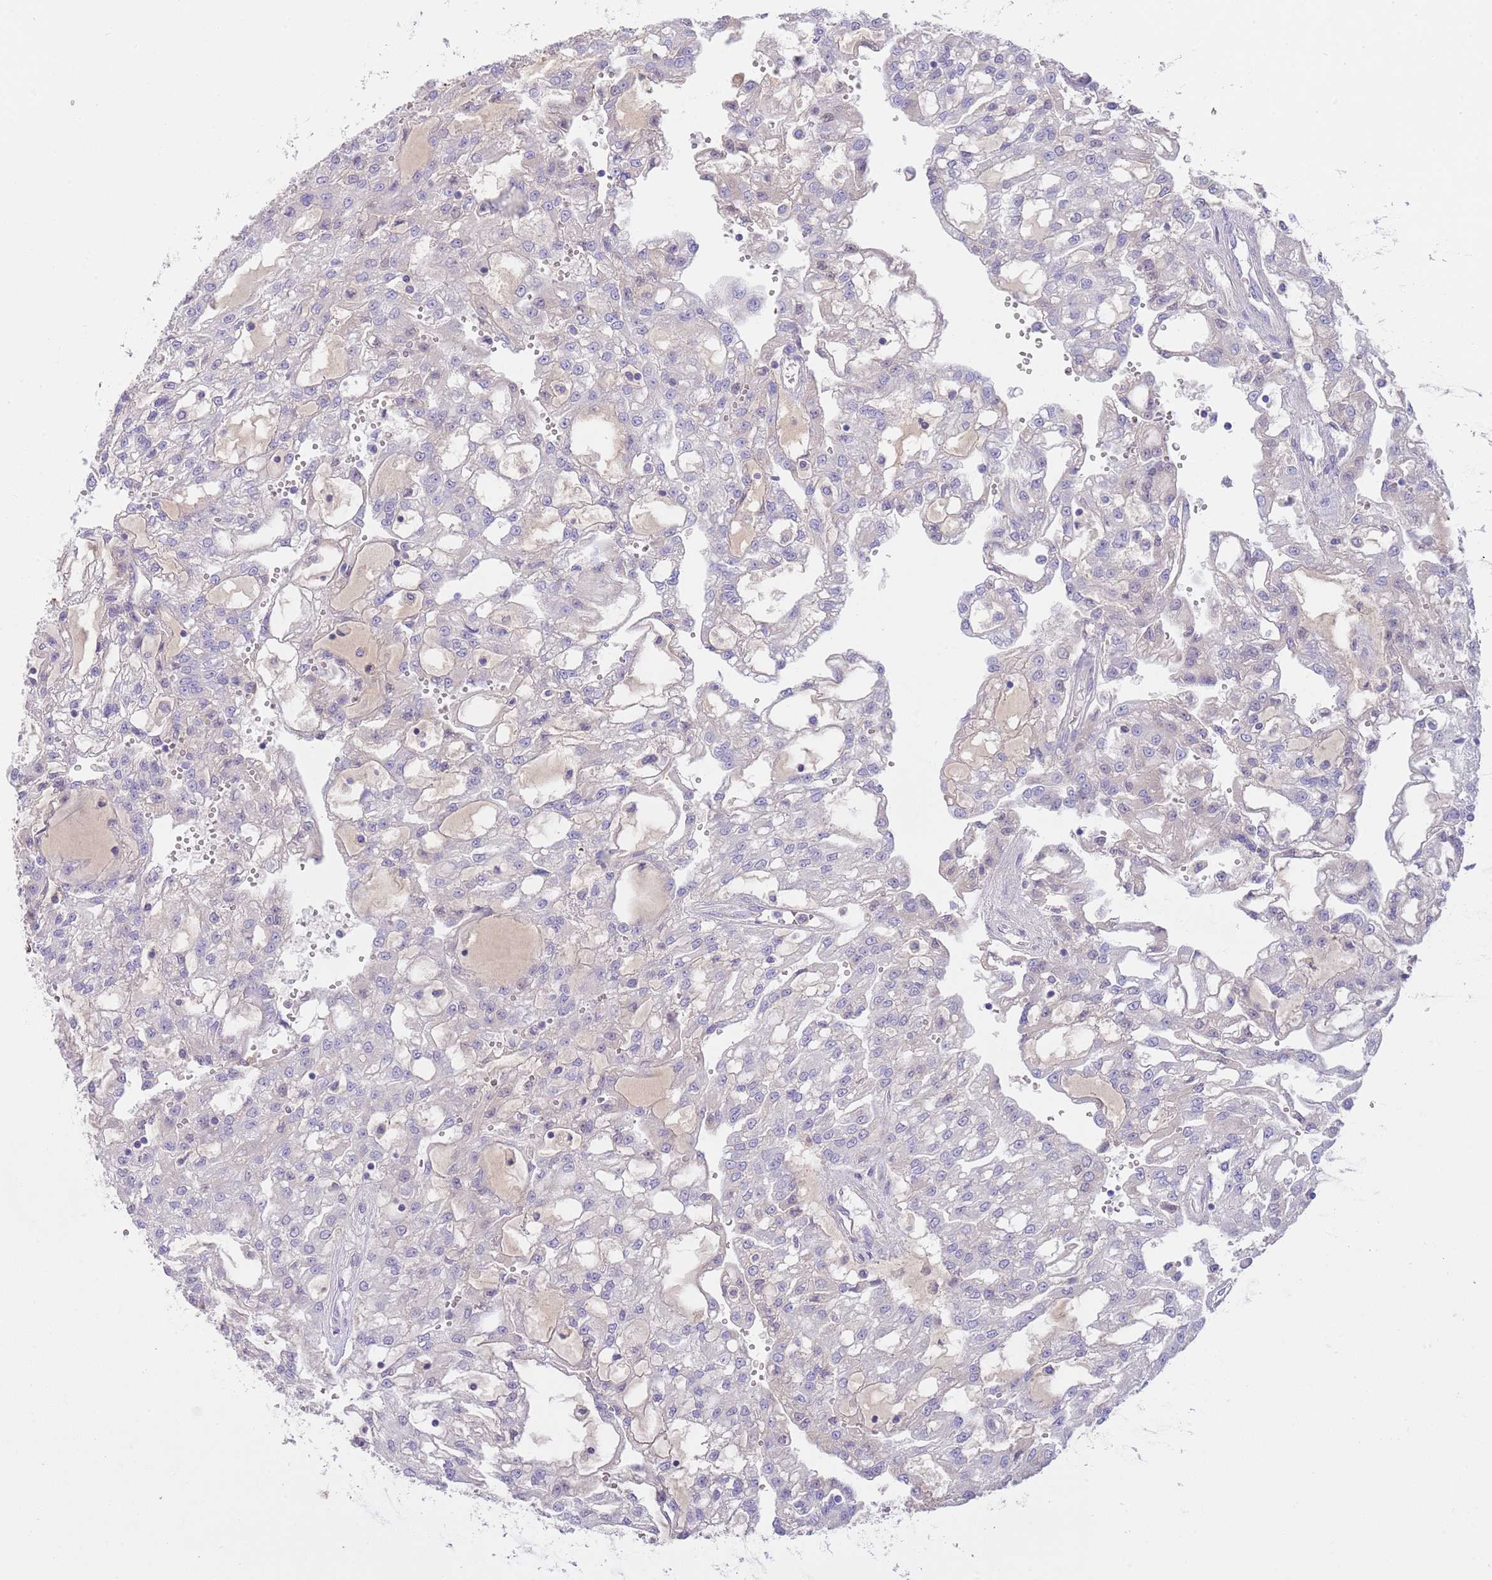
{"staining": {"intensity": "negative", "quantity": "none", "location": "none"}, "tissue": "renal cancer", "cell_type": "Tumor cells", "image_type": "cancer", "snomed": [{"axis": "morphology", "description": "Adenocarcinoma, NOS"}, {"axis": "topography", "description": "Kidney"}], "caption": "There is no significant expression in tumor cells of adenocarcinoma (renal). The staining was performed using DAB to visualize the protein expression in brown, while the nuclei were stained in blue with hematoxylin (Magnification: 20x).", "gene": "IGFL4", "patient": {"sex": "male", "age": 63}}